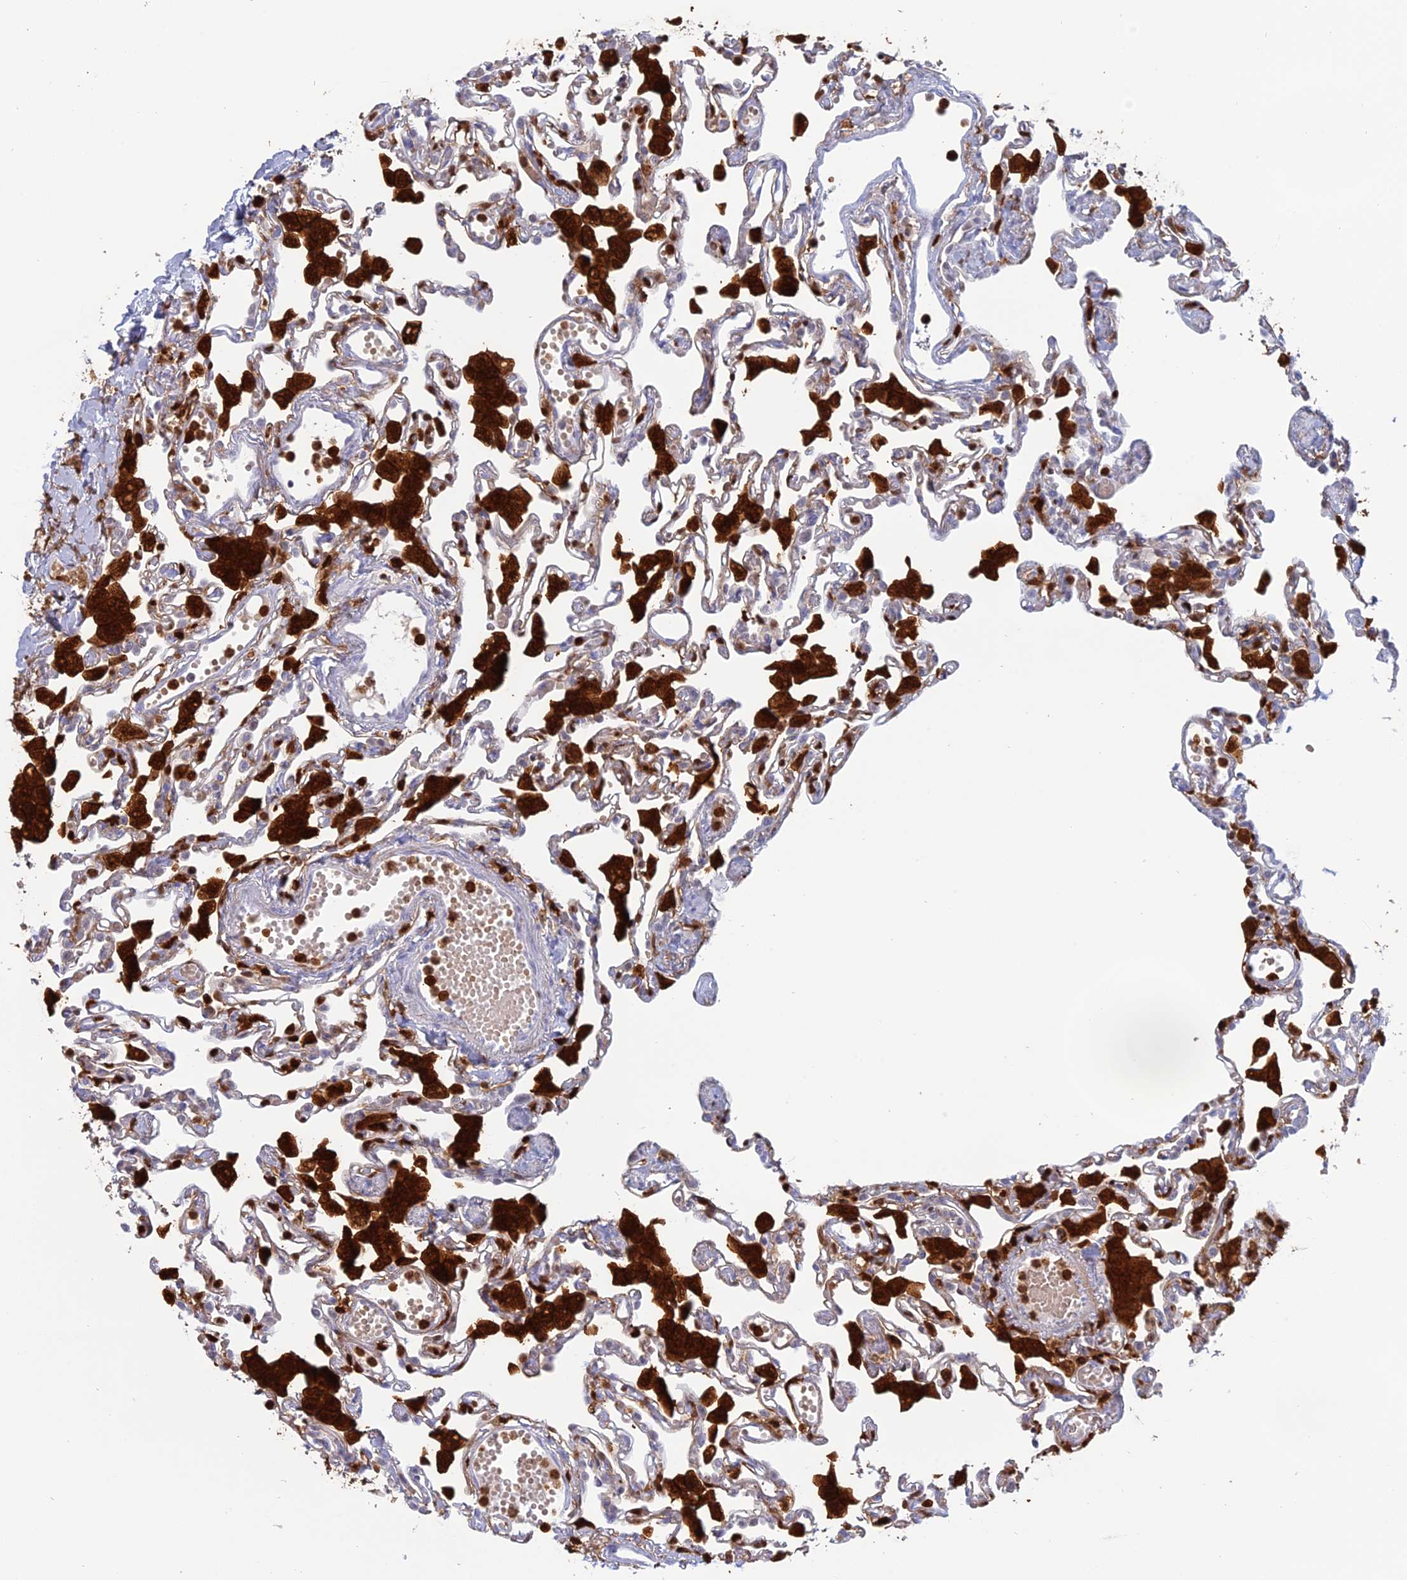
{"staining": {"intensity": "negative", "quantity": "none", "location": "none"}, "tissue": "lung", "cell_type": "Alveolar cells", "image_type": "normal", "snomed": [{"axis": "morphology", "description": "Normal tissue, NOS"}, {"axis": "topography", "description": "Bronchus"}, {"axis": "topography", "description": "Lung"}], "caption": "Immunohistochemistry histopathology image of unremarkable human lung stained for a protein (brown), which demonstrates no staining in alveolar cells. The staining was performed using DAB (3,3'-diaminobenzidine) to visualize the protein expression in brown, while the nuclei were stained in blue with hematoxylin (Magnification: 20x).", "gene": "PGBD4", "patient": {"sex": "female", "age": 49}}